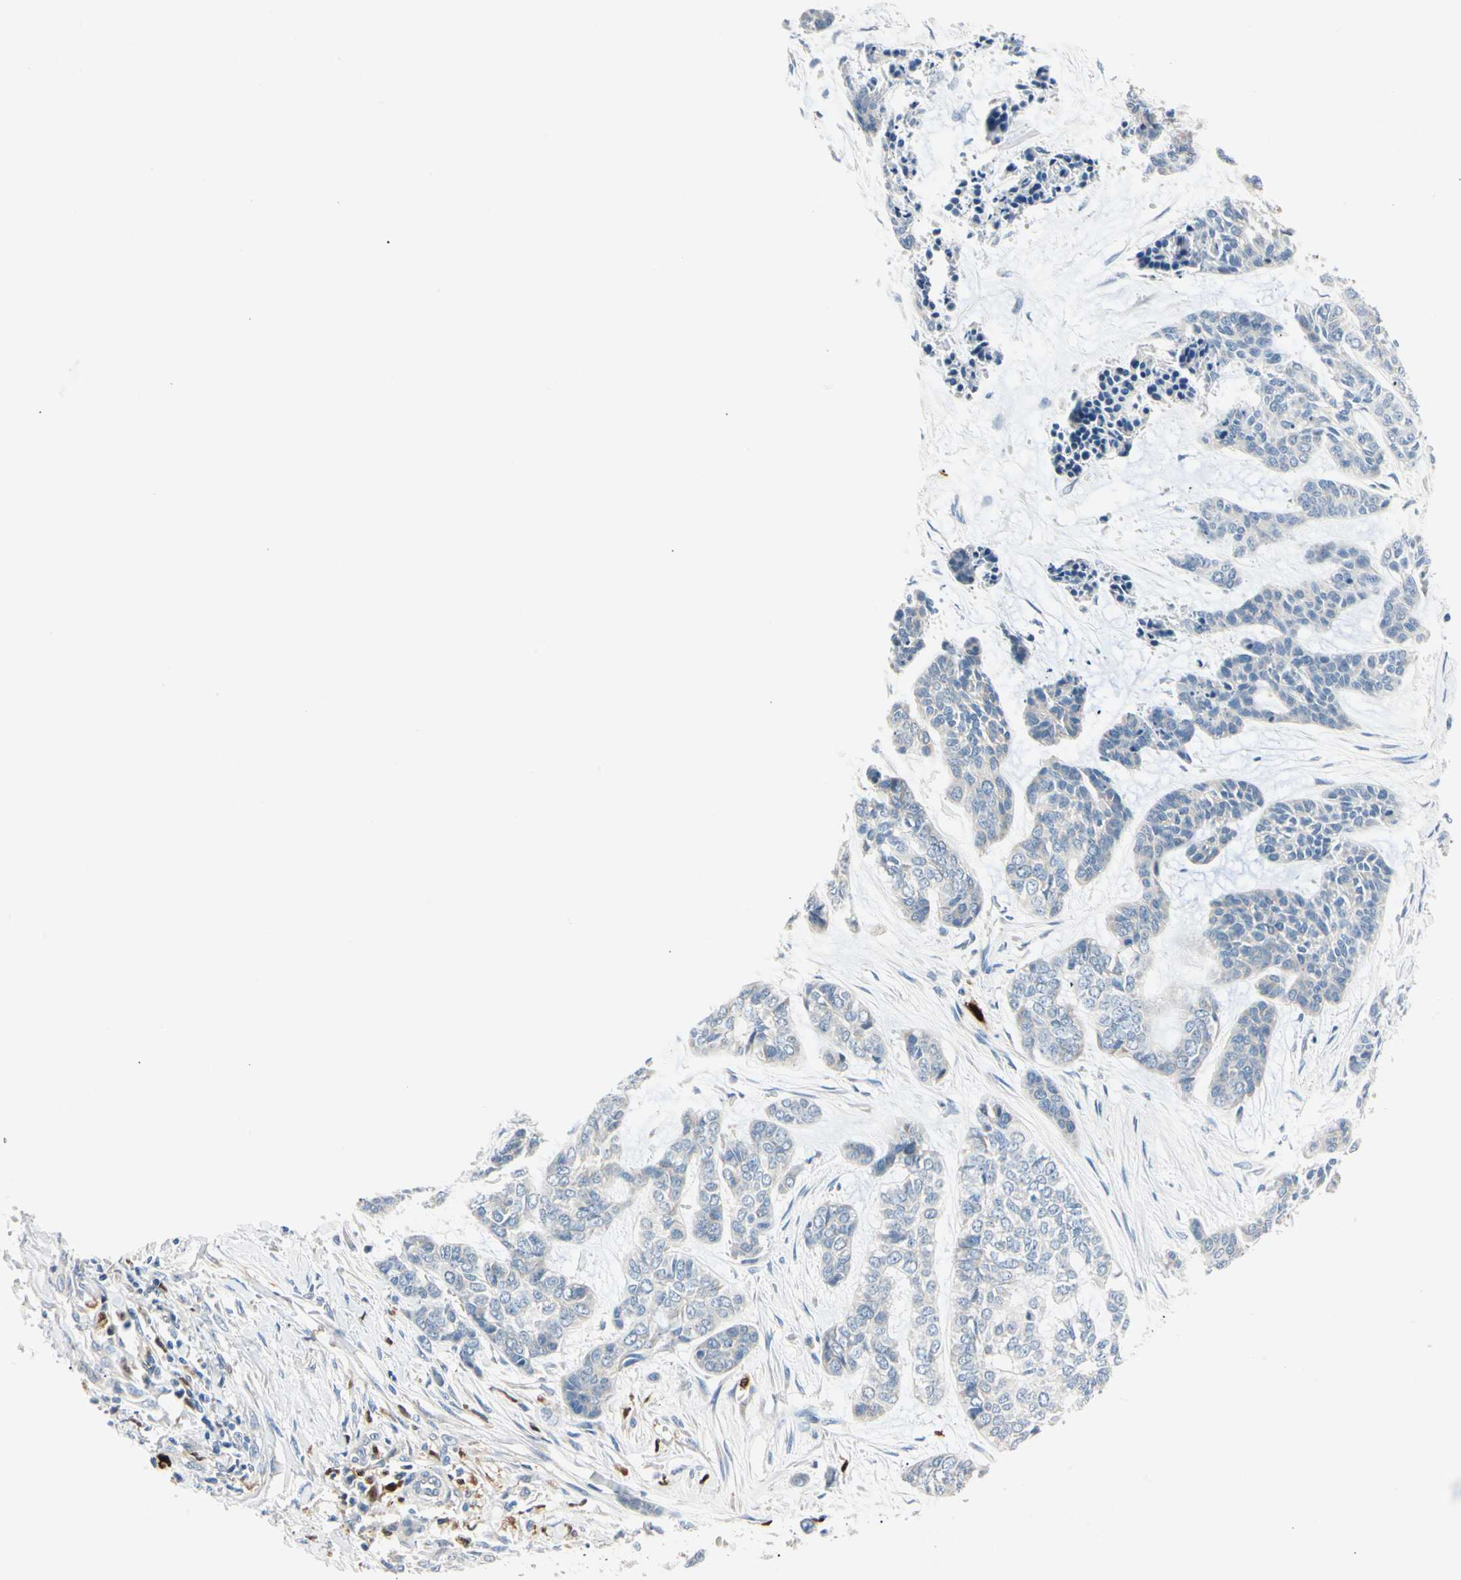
{"staining": {"intensity": "negative", "quantity": "none", "location": "none"}, "tissue": "skin cancer", "cell_type": "Tumor cells", "image_type": "cancer", "snomed": [{"axis": "morphology", "description": "Basal cell carcinoma"}, {"axis": "topography", "description": "Skin"}], "caption": "Tumor cells show no significant expression in skin basal cell carcinoma.", "gene": "TRAF5", "patient": {"sex": "female", "age": 64}}